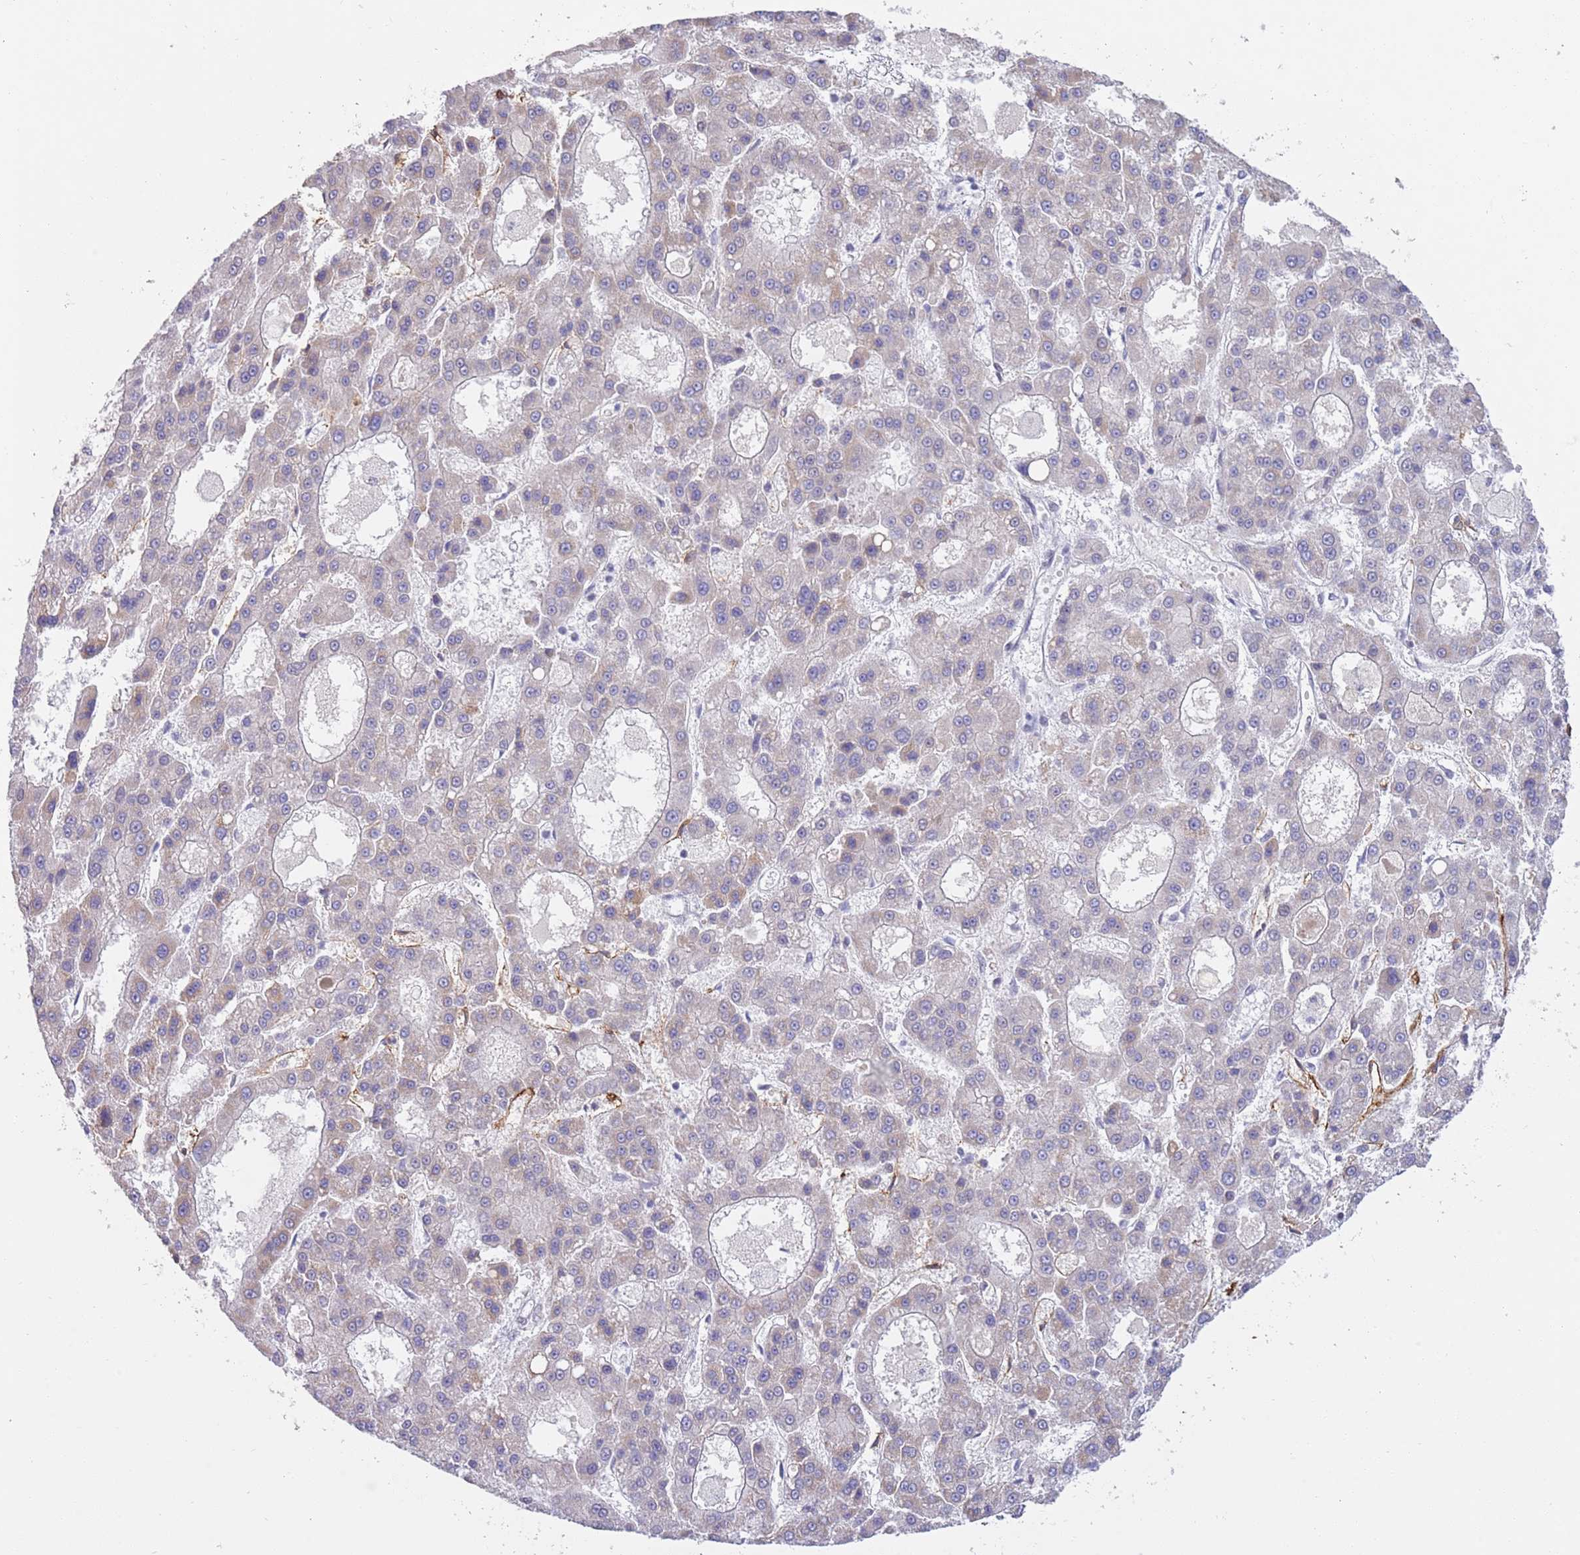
{"staining": {"intensity": "weak", "quantity": "<25%", "location": "cytoplasmic/membranous"}, "tissue": "liver cancer", "cell_type": "Tumor cells", "image_type": "cancer", "snomed": [{"axis": "morphology", "description": "Carcinoma, Hepatocellular, NOS"}, {"axis": "topography", "description": "Liver"}], "caption": "There is no significant positivity in tumor cells of liver cancer.", "gene": "RFX1", "patient": {"sex": "male", "age": 70}}